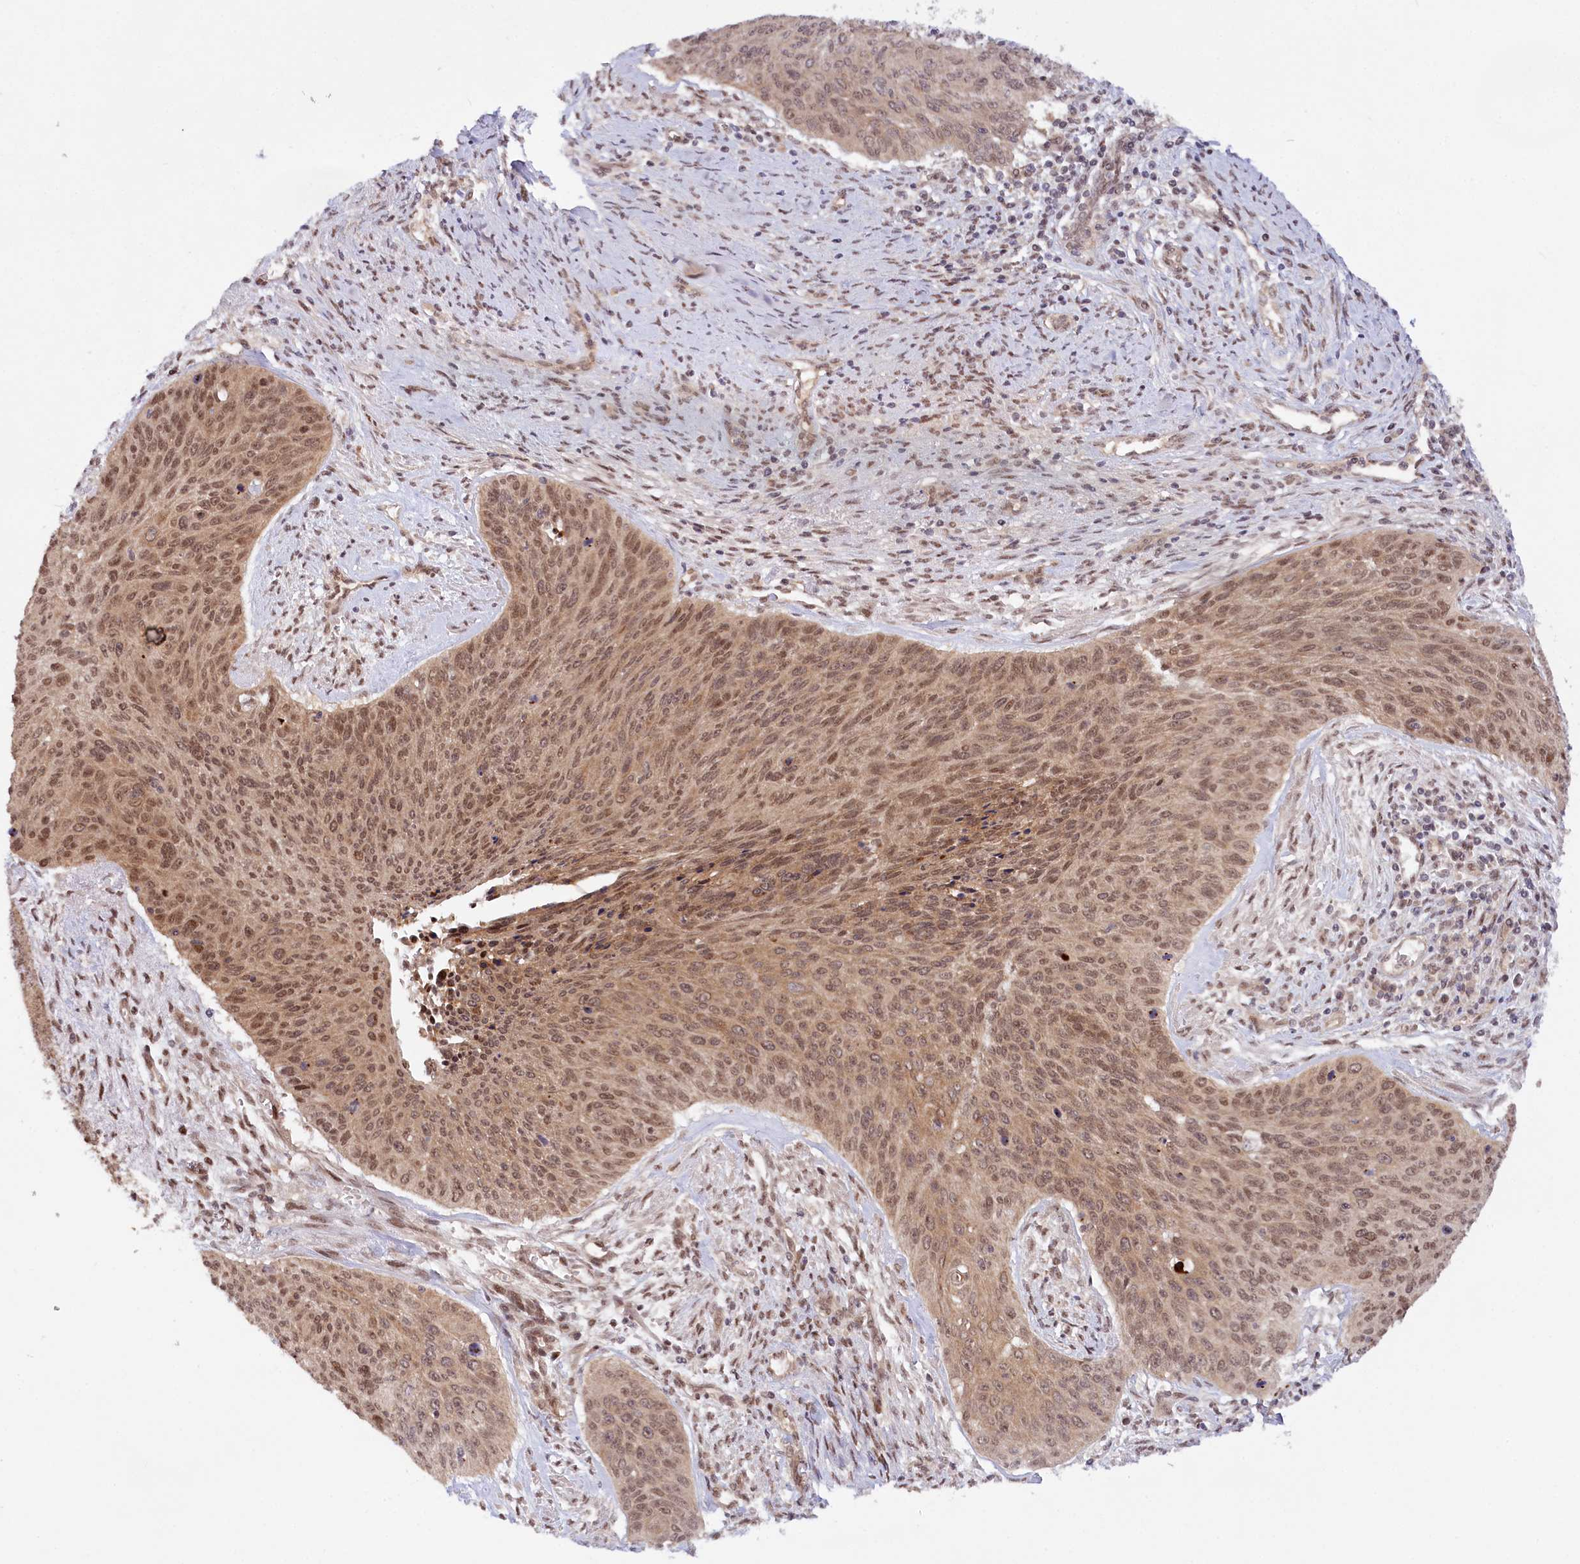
{"staining": {"intensity": "moderate", "quantity": ">75%", "location": "nuclear"}, "tissue": "cervical cancer", "cell_type": "Tumor cells", "image_type": "cancer", "snomed": [{"axis": "morphology", "description": "Squamous cell carcinoma, NOS"}, {"axis": "topography", "description": "Cervix"}], "caption": "Cervical cancer (squamous cell carcinoma) stained for a protein displays moderate nuclear positivity in tumor cells. Nuclei are stained in blue.", "gene": "CCDC65", "patient": {"sex": "female", "age": 55}}